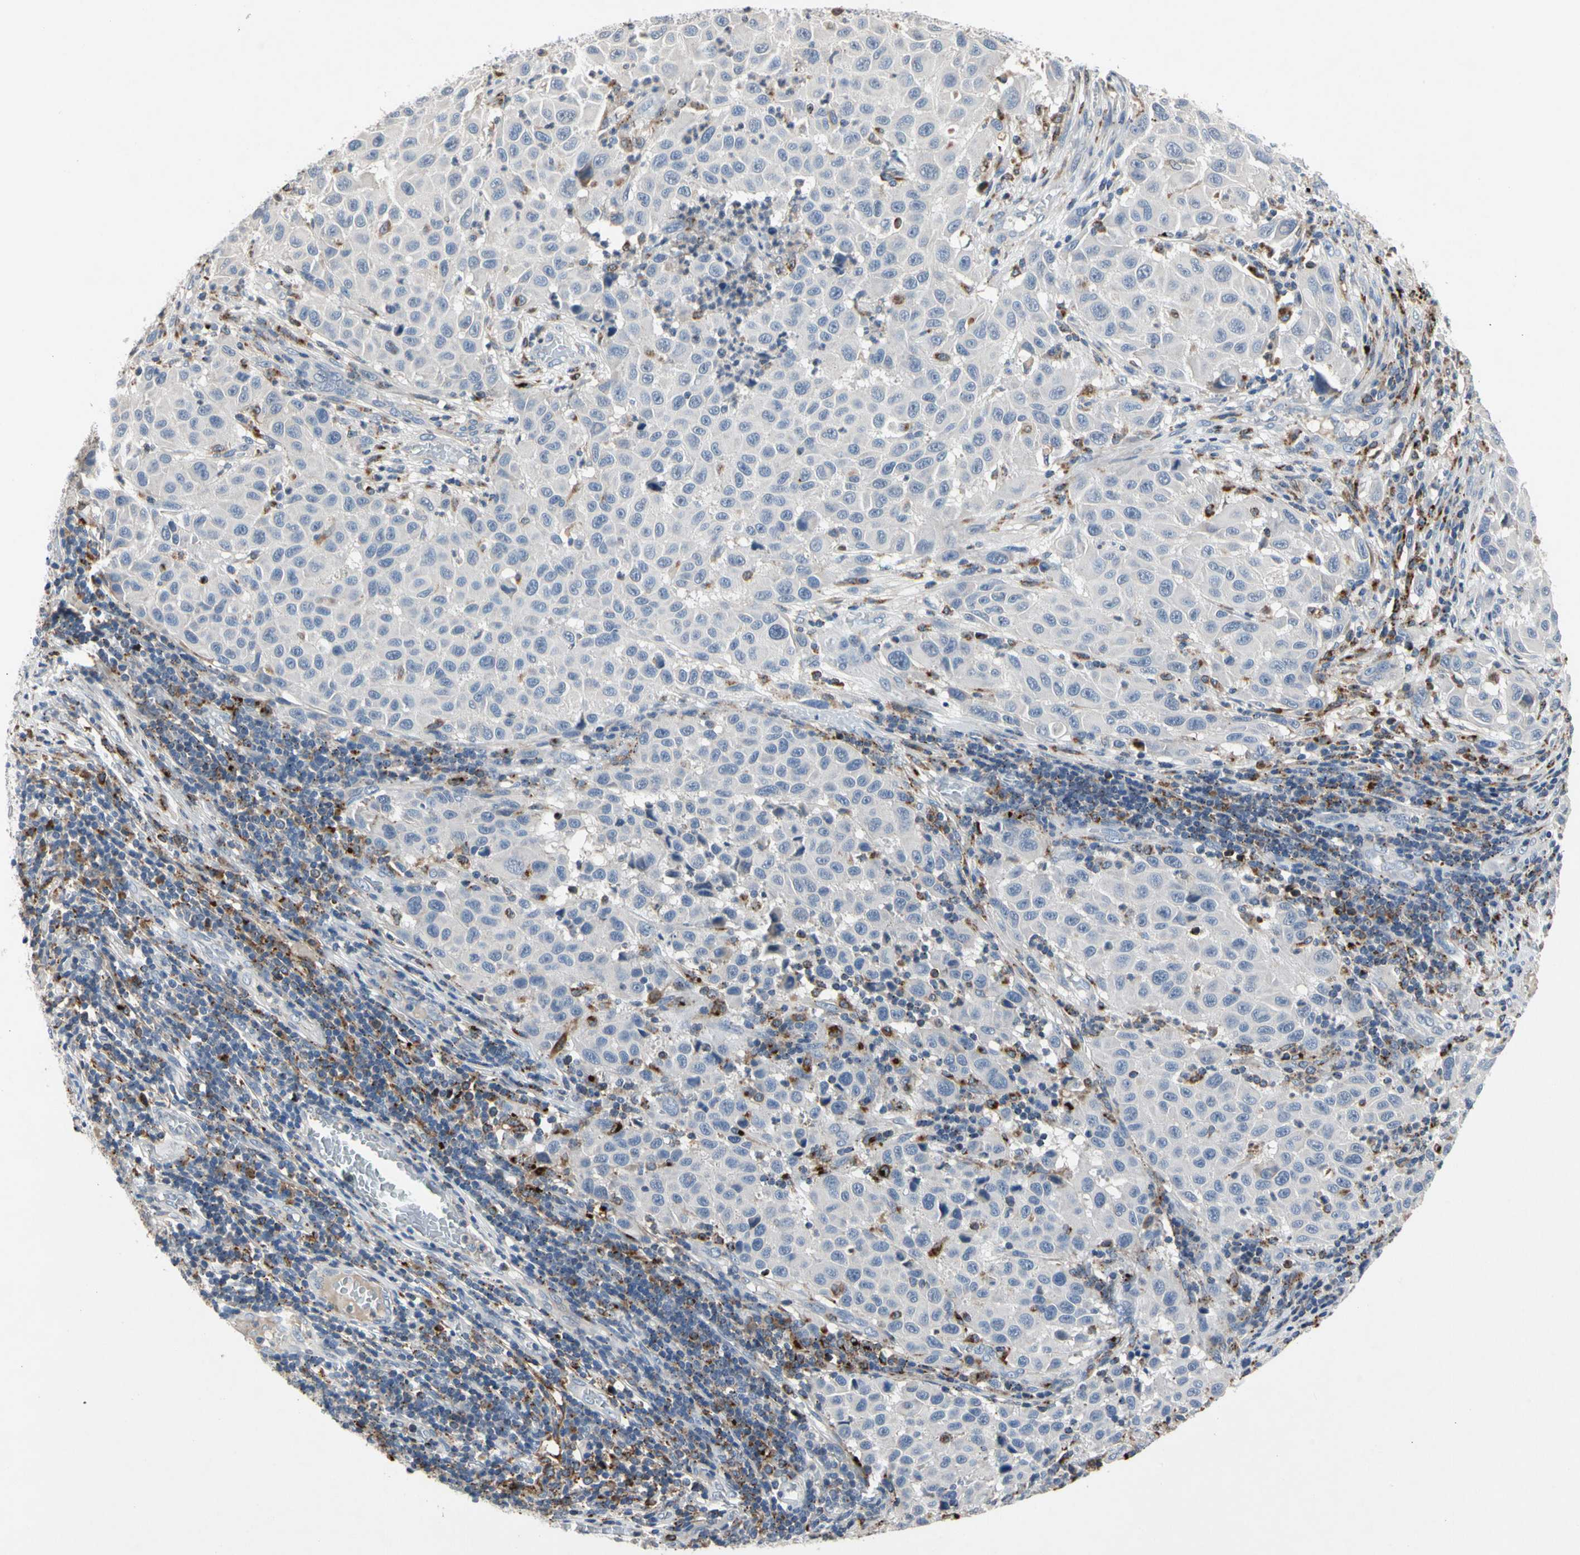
{"staining": {"intensity": "negative", "quantity": "none", "location": "none"}, "tissue": "melanoma", "cell_type": "Tumor cells", "image_type": "cancer", "snomed": [{"axis": "morphology", "description": "Malignant melanoma, Metastatic site"}, {"axis": "topography", "description": "Lymph node"}], "caption": "Protein analysis of malignant melanoma (metastatic site) reveals no significant staining in tumor cells.", "gene": "ADA2", "patient": {"sex": "male", "age": 61}}